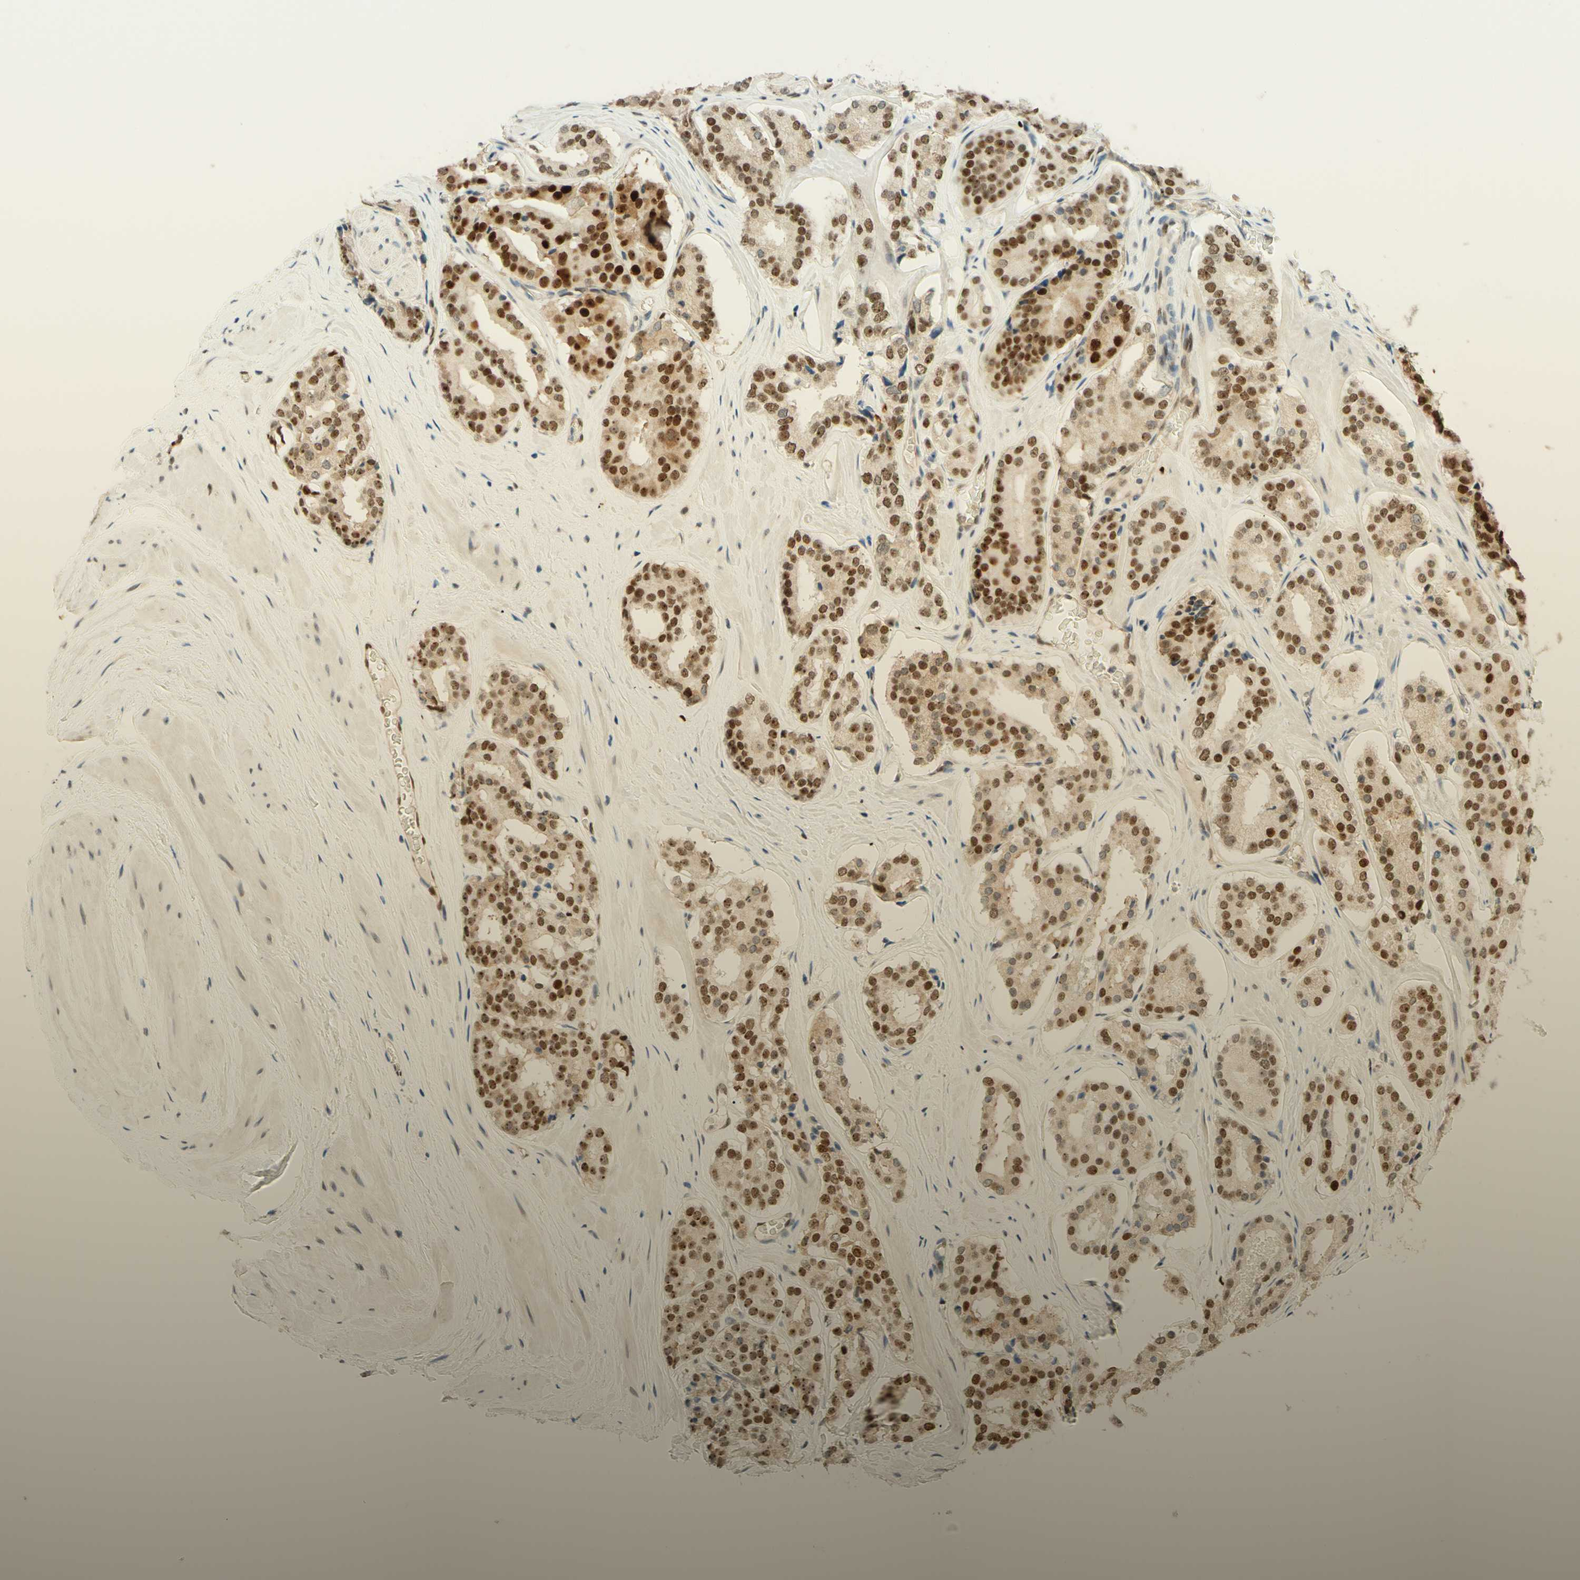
{"staining": {"intensity": "strong", "quantity": ">75%", "location": "nuclear"}, "tissue": "prostate cancer", "cell_type": "Tumor cells", "image_type": "cancer", "snomed": [{"axis": "morphology", "description": "Adenocarcinoma, High grade"}, {"axis": "topography", "description": "Prostate"}], "caption": "Immunohistochemical staining of prostate cancer exhibits high levels of strong nuclear protein expression in approximately >75% of tumor cells.", "gene": "POLB", "patient": {"sex": "male", "age": 60}}